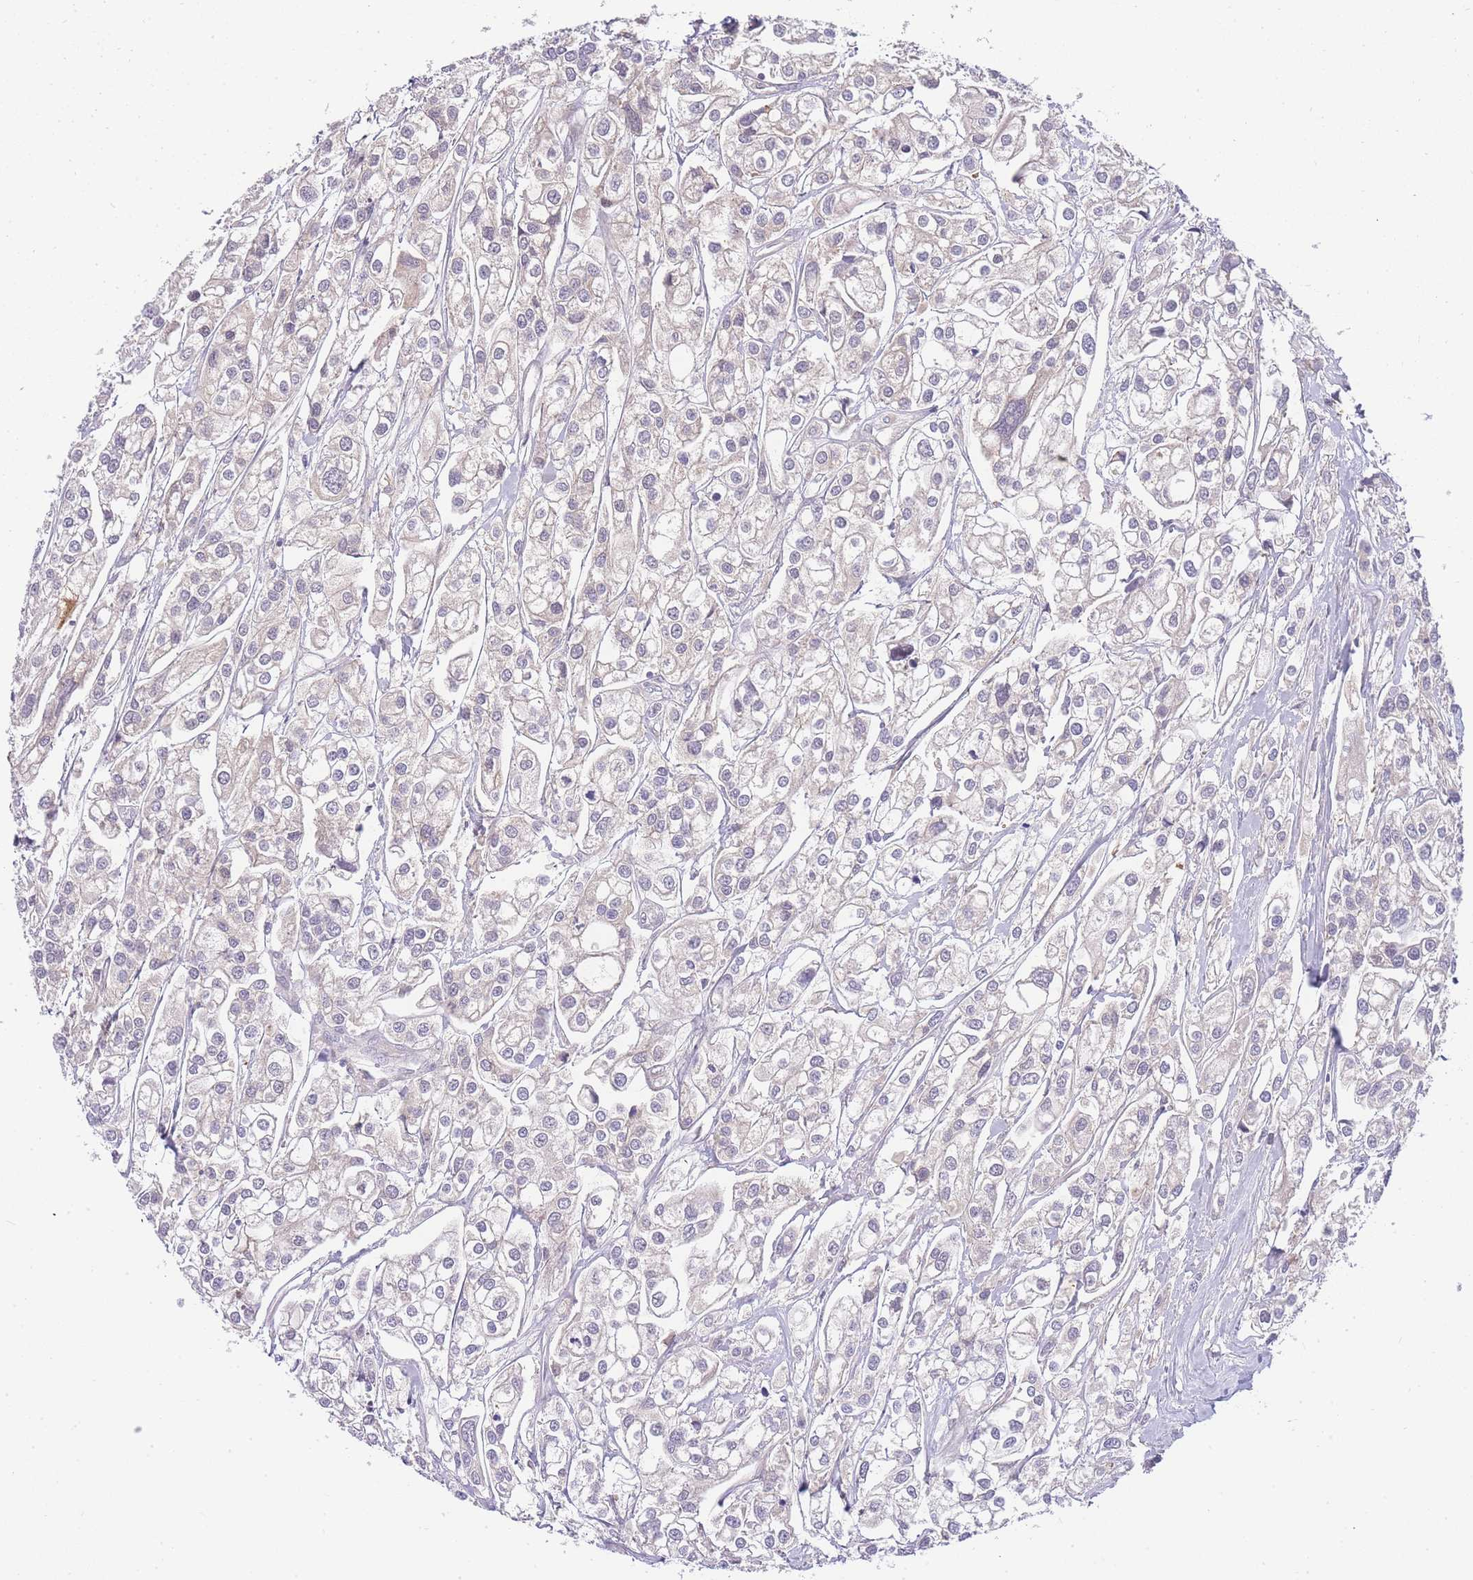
{"staining": {"intensity": "negative", "quantity": "none", "location": "none"}, "tissue": "urothelial cancer", "cell_type": "Tumor cells", "image_type": "cancer", "snomed": [{"axis": "morphology", "description": "Urothelial carcinoma, High grade"}, {"axis": "topography", "description": "Urinary bladder"}], "caption": "This is an immunohistochemistry (IHC) histopathology image of human urothelial cancer. There is no positivity in tumor cells.", "gene": "ZNF577", "patient": {"sex": "male", "age": 67}}